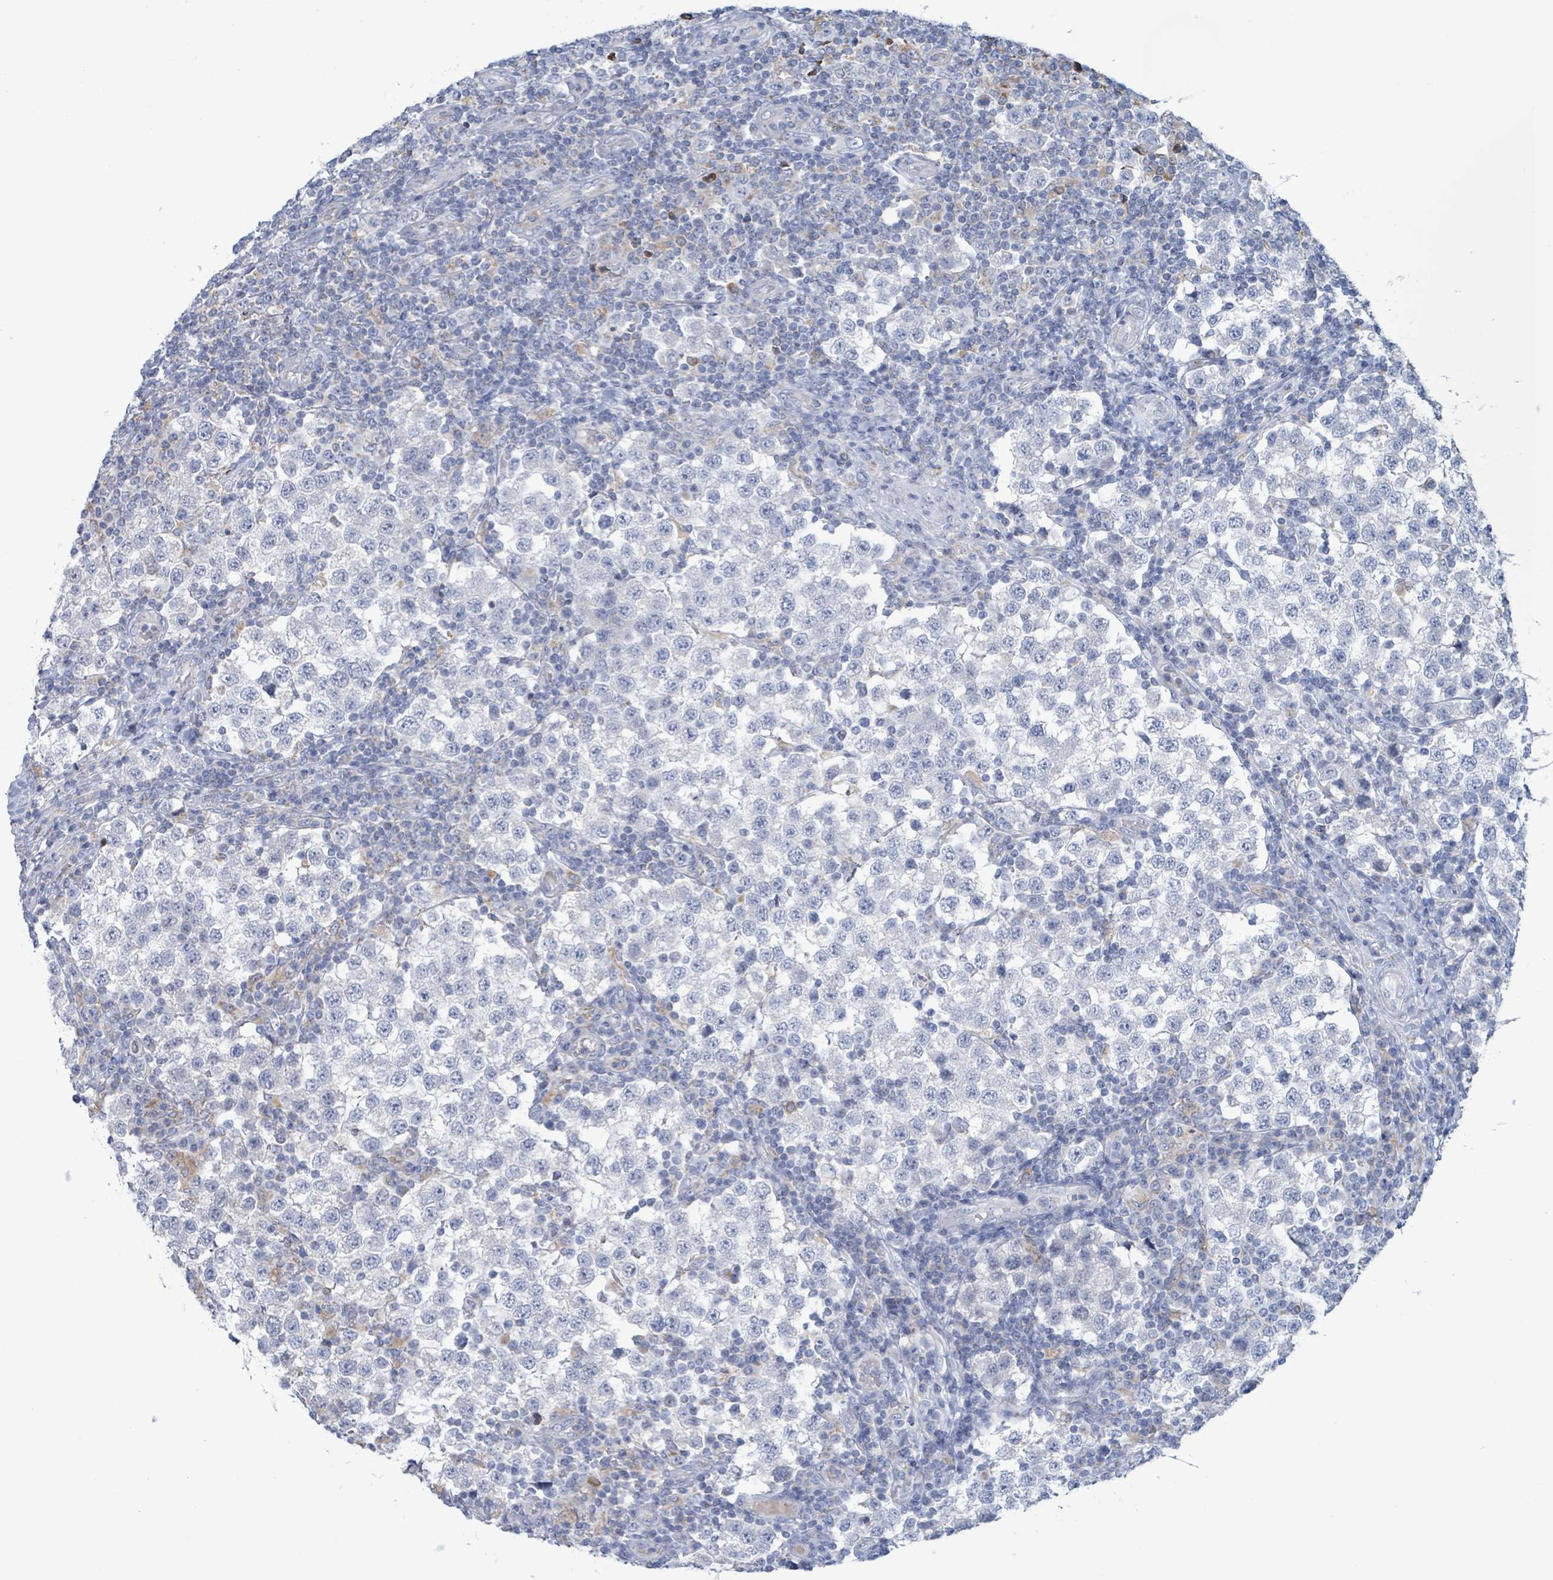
{"staining": {"intensity": "negative", "quantity": "none", "location": "none"}, "tissue": "testis cancer", "cell_type": "Tumor cells", "image_type": "cancer", "snomed": [{"axis": "morphology", "description": "Seminoma, NOS"}, {"axis": "topography", "description": "Testis"}], "caption": "Histopathology image shows no significant protein expression in tumor cells of seminoma (testis). (Stains: DAB IHC with hematoxylin counter stain, Microscopy: brightfield microscopy at high magnification).", "gene": "AKR1C4", "patient": {"sex": "male", "age": 34}}